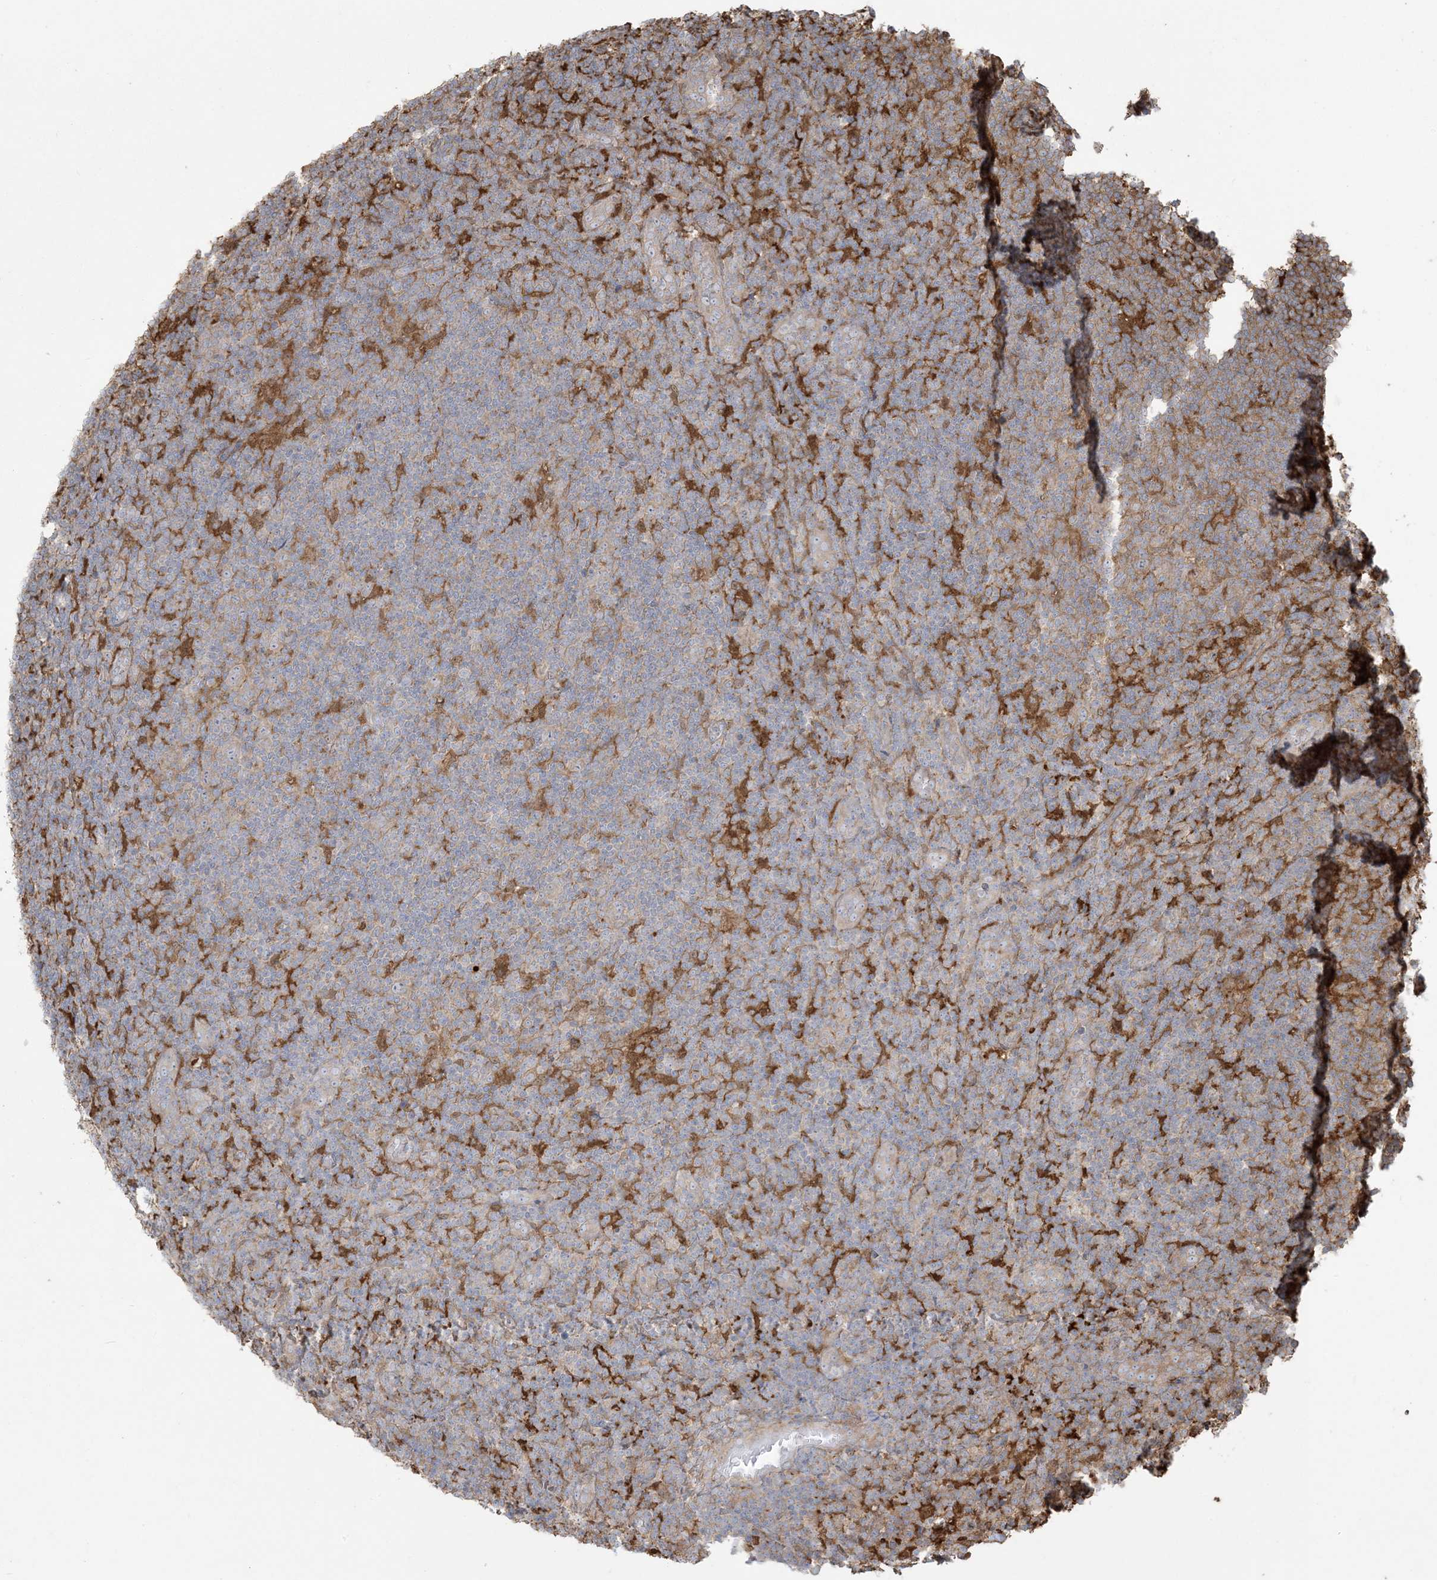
{"staining": {"intensity": "weak", "quantity": ">75%", "location": "cytoplasmic/membranous"}, "tissue": "lymphoma", "cell_type": "Tumor cells", "image_type": "cancer", "snomed": [{"axis": "morphology", "description": "Hodgkin's disease, NOS"}, {"axis": "topography", "description": "Lymph node"}], "caption": "IHC (DAB (3,3'-diaminobenzidine)) staining of human lymphoma exhibits weak cytoplasmic/membranous protein staining in about >75% of tumor cells. The staining was performed using DAB, with brown indicating positive protein expression. Nuclei are stained blue with hematoxylin.", "gene": "HNMT", "patient": {"sex": "female", "age": 57}}